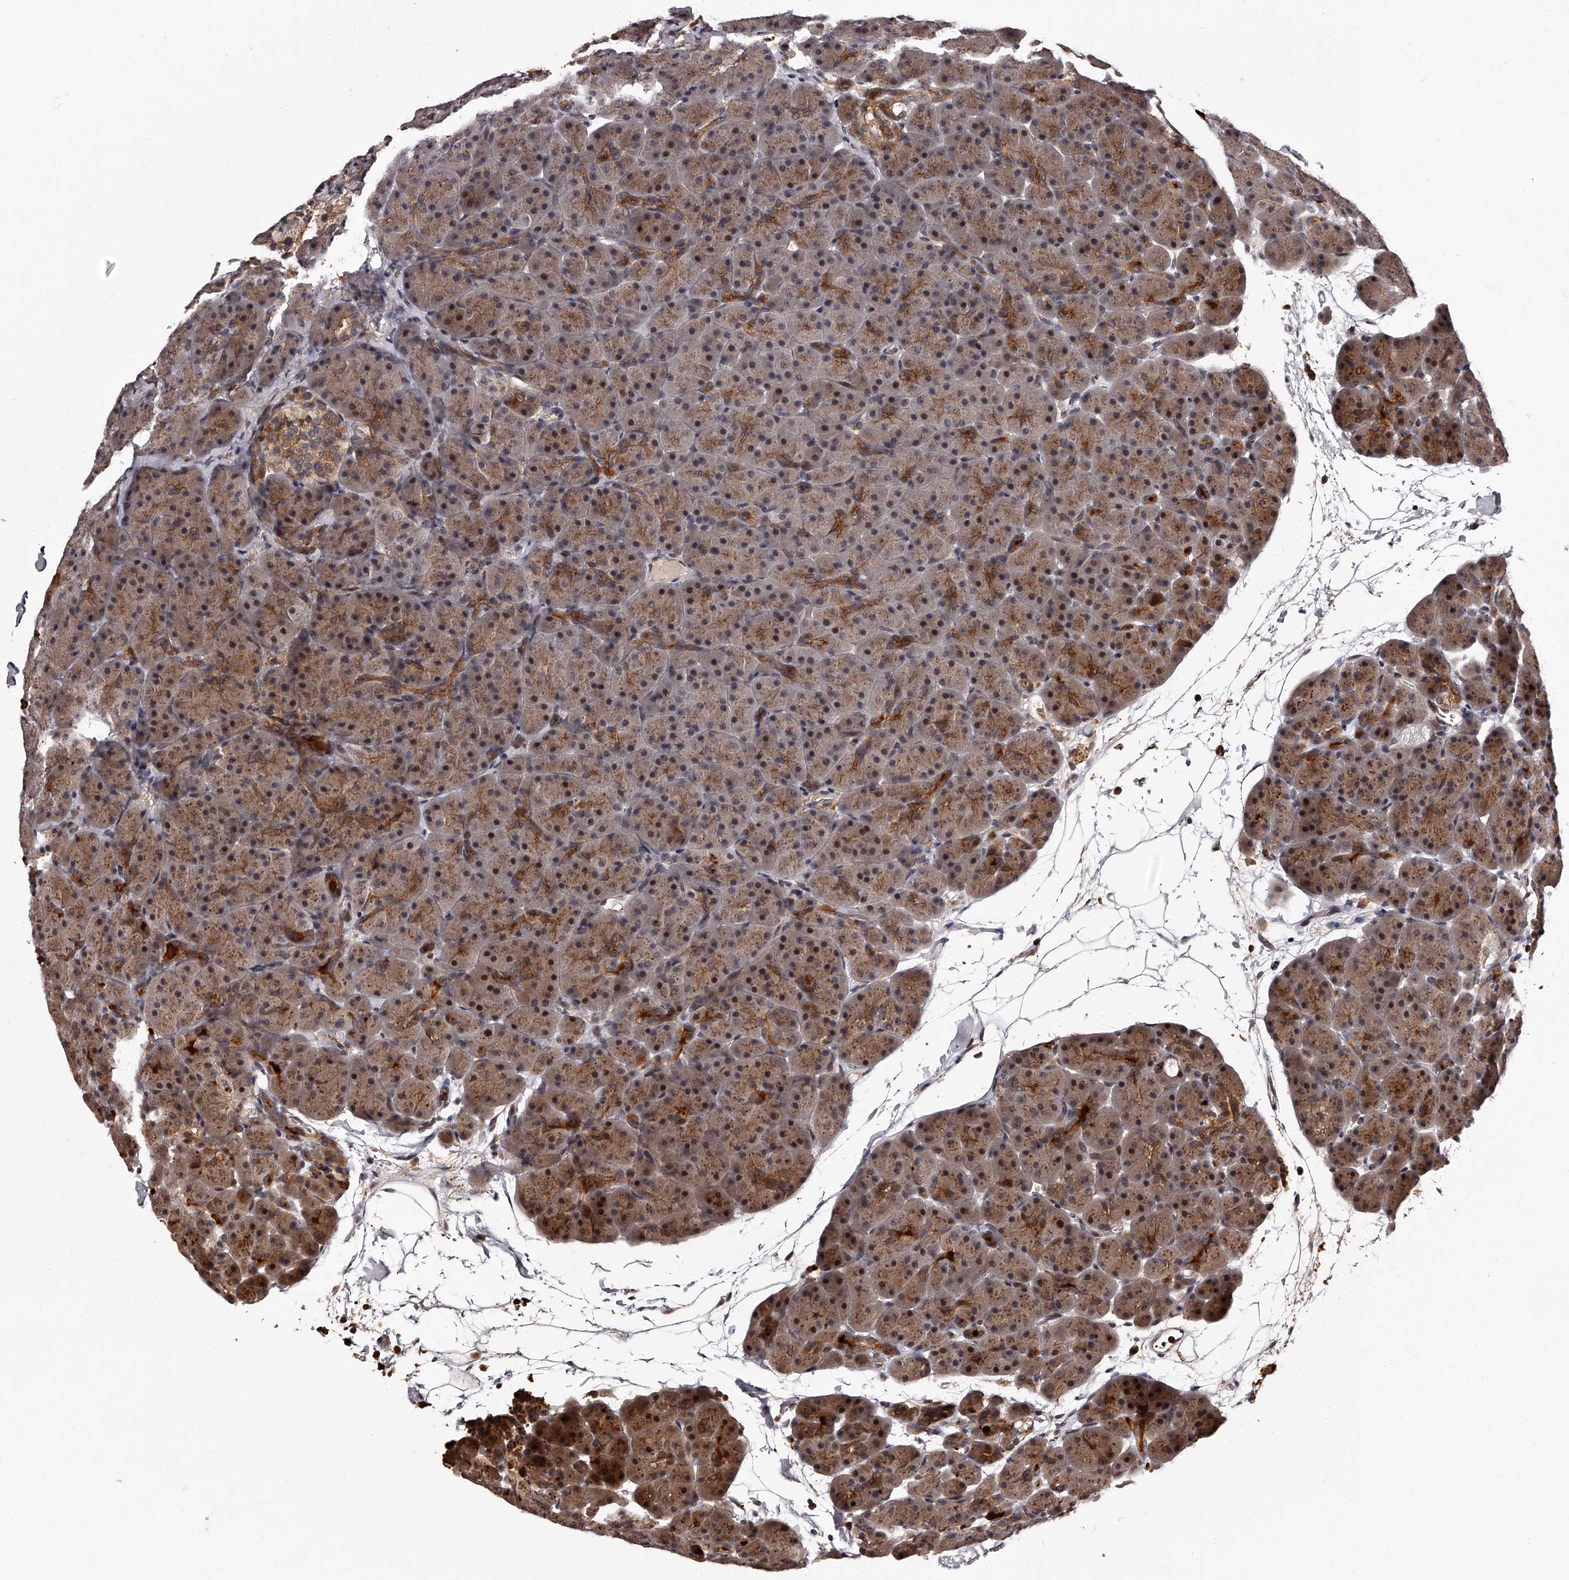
{"staining": {"intensity": "moderate", "quantity": ">75%", "location": "cytoplasmic/membranous,nuclear"}, "tissue": "pancreas", "cell_type": "Exocrine glandular cells", "image_type": "normal", "snomed": [{"axis": "morphology", "description": "Normal tissue, NOS"}, {"axis": "topography", "description": "Pancreas"}], "caption": "Exocrine glandular cells exhibit moderate cytoplasmic/membranous,nuclear staining in approximately >75% of cells in unremarkable pancreas.", "gene": "RSC1A1", "patient": {"sex": "male", "age": 66}}